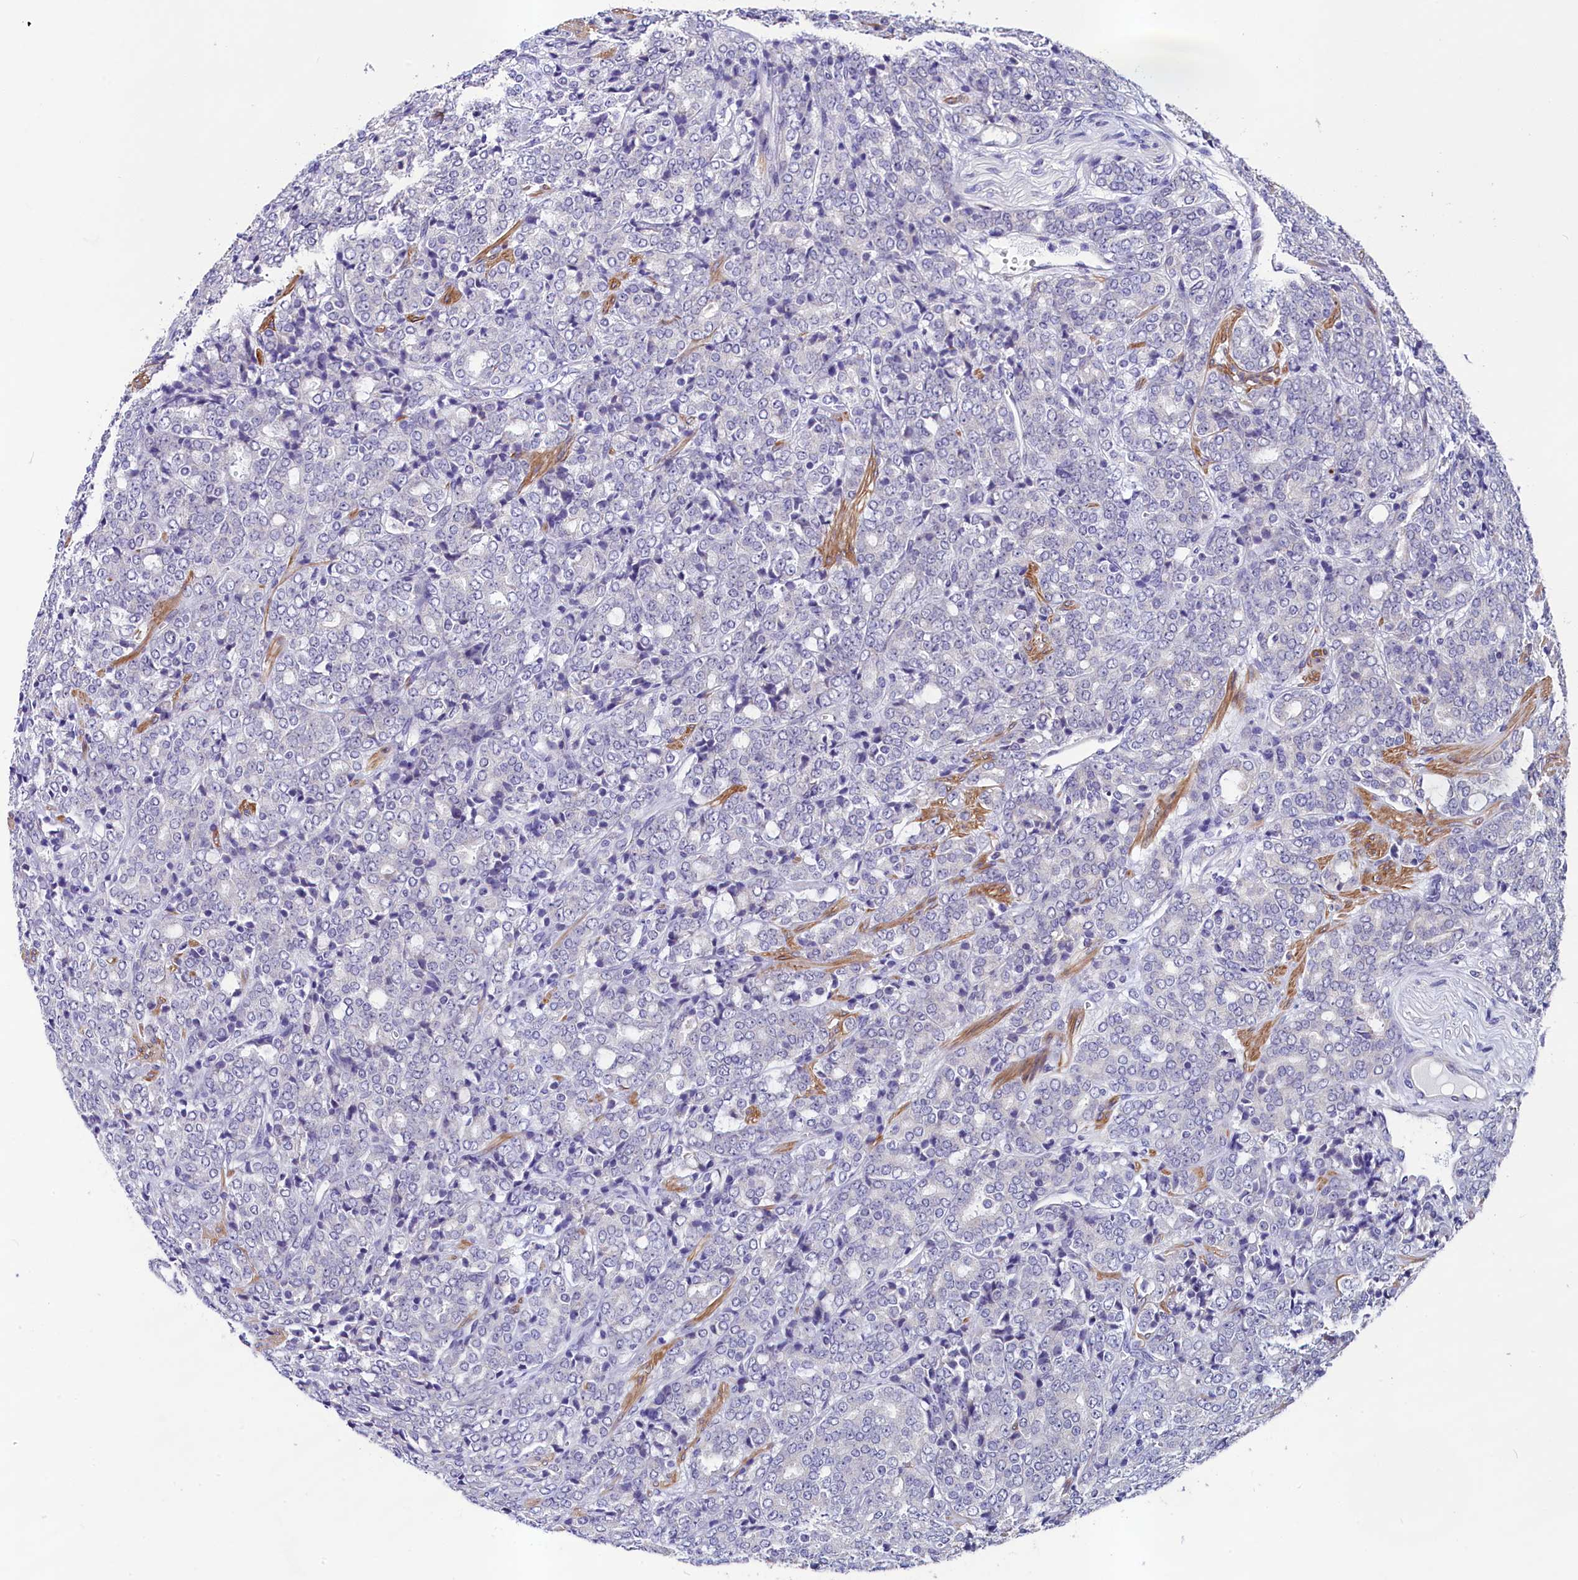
{"staining": {"intensity": "negative", "quantity": "none", "location": "none"}, "tissue": "prostate cancer", "cell_type": "Tumor cells", "image_type": "cancer", "snomed": [{"axis": "morphology", "description": "Adenocarcinoma, High grade"}, {"axis": "topography", "description": "Prostate"}], "caption": "An image of human adenocarcinoma (high-grade) (prostate) is negative for staining in tumor cells.", "gene": "SCD5", "patient": {"sex": "male", "age": 62}}